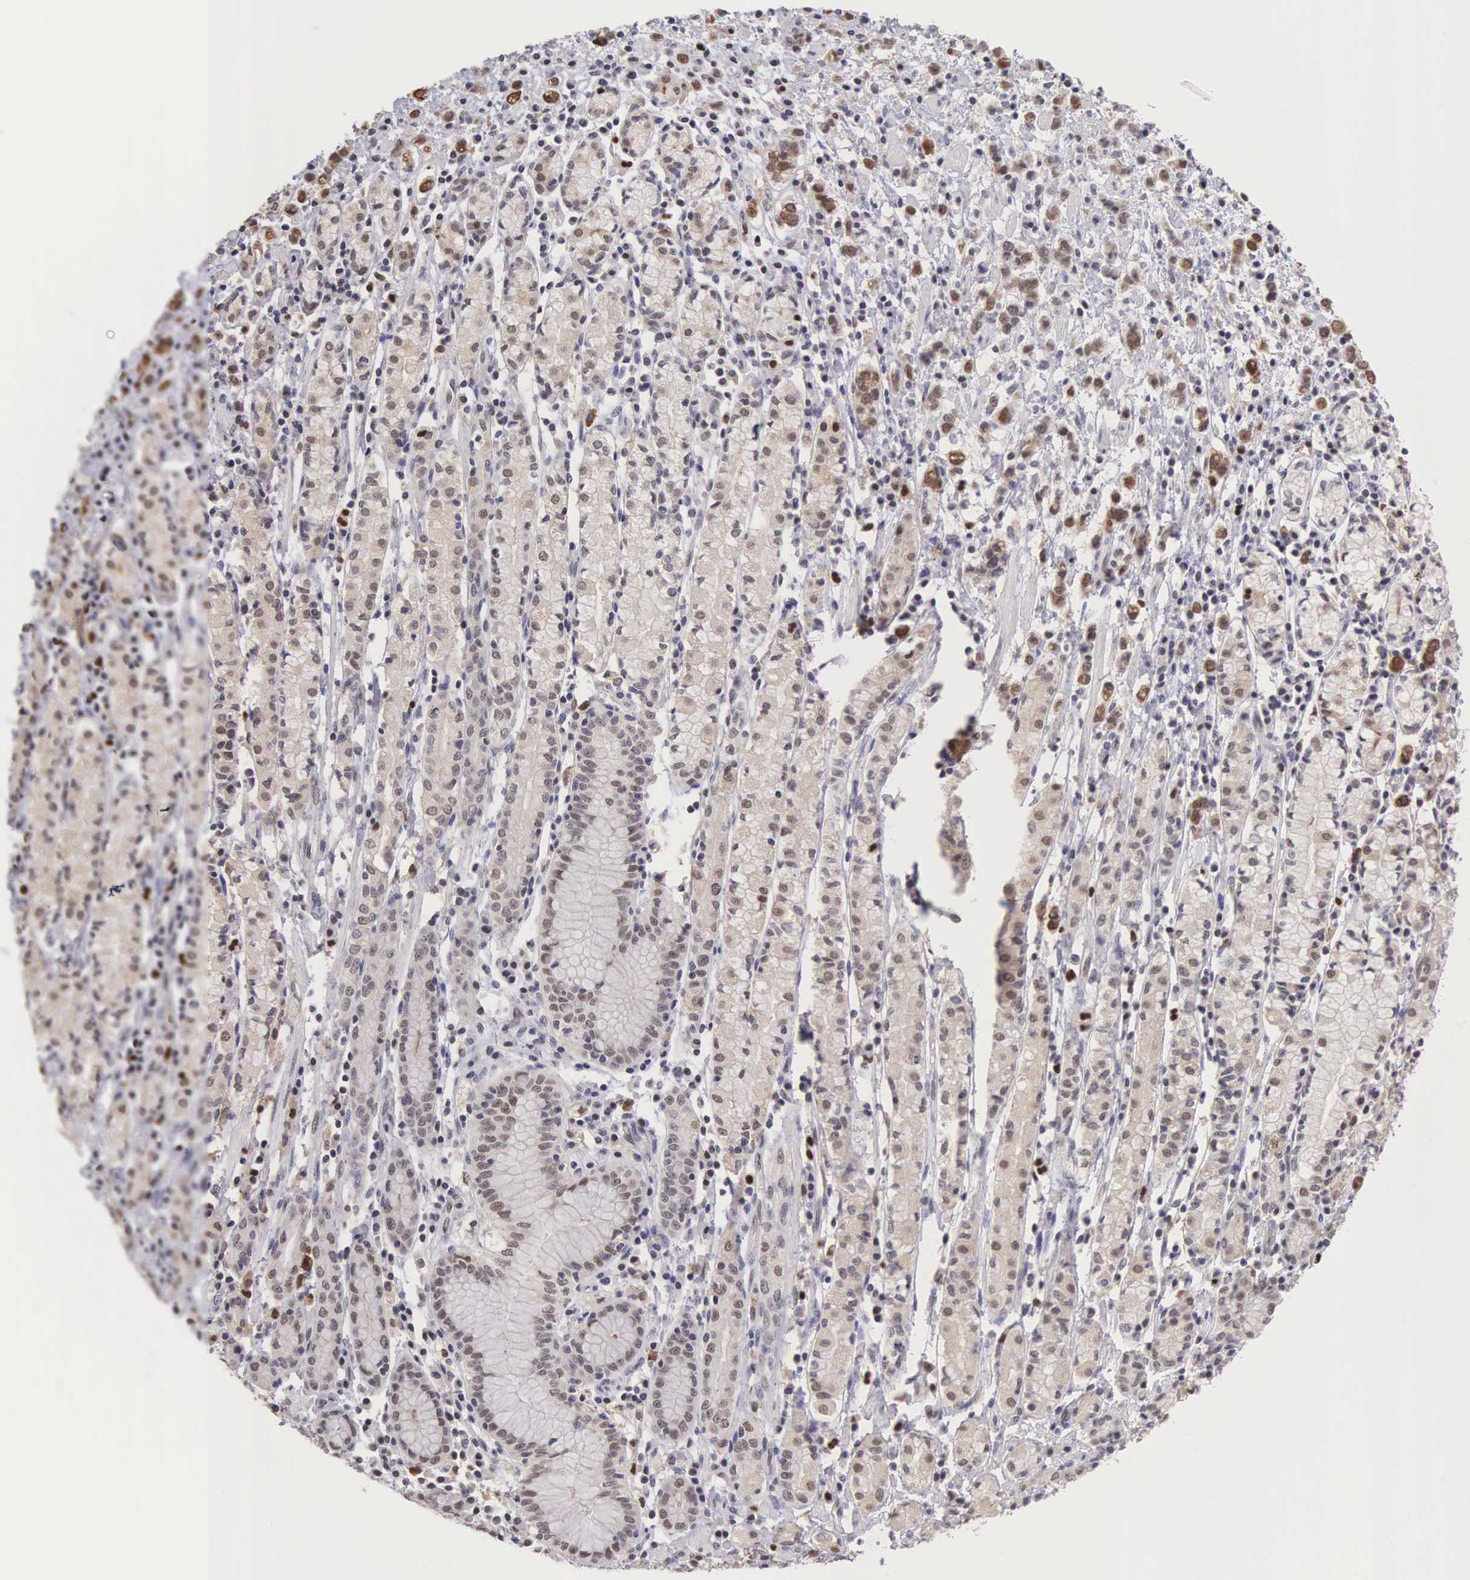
{"staining": {"intensity": "moderate", "quantity": "25%-75%", "location": "nuclear"}, "tissue": "stomach cancer", "cell_type": "Tumor cells", "image_type": "cancer", "snomed": [{"axis": "morphology", "description": "Adenocarcinoma, NOS"}, {"axis": "topography", "description": "Stomach, lower"}], "caption": "A micrograph of stomach adenocarcinoma stained for a protein displays moderate nuclear brown staining in tumor cells.", "gene": "GRK3", "patient": {"sex": "male", "age": 88}}